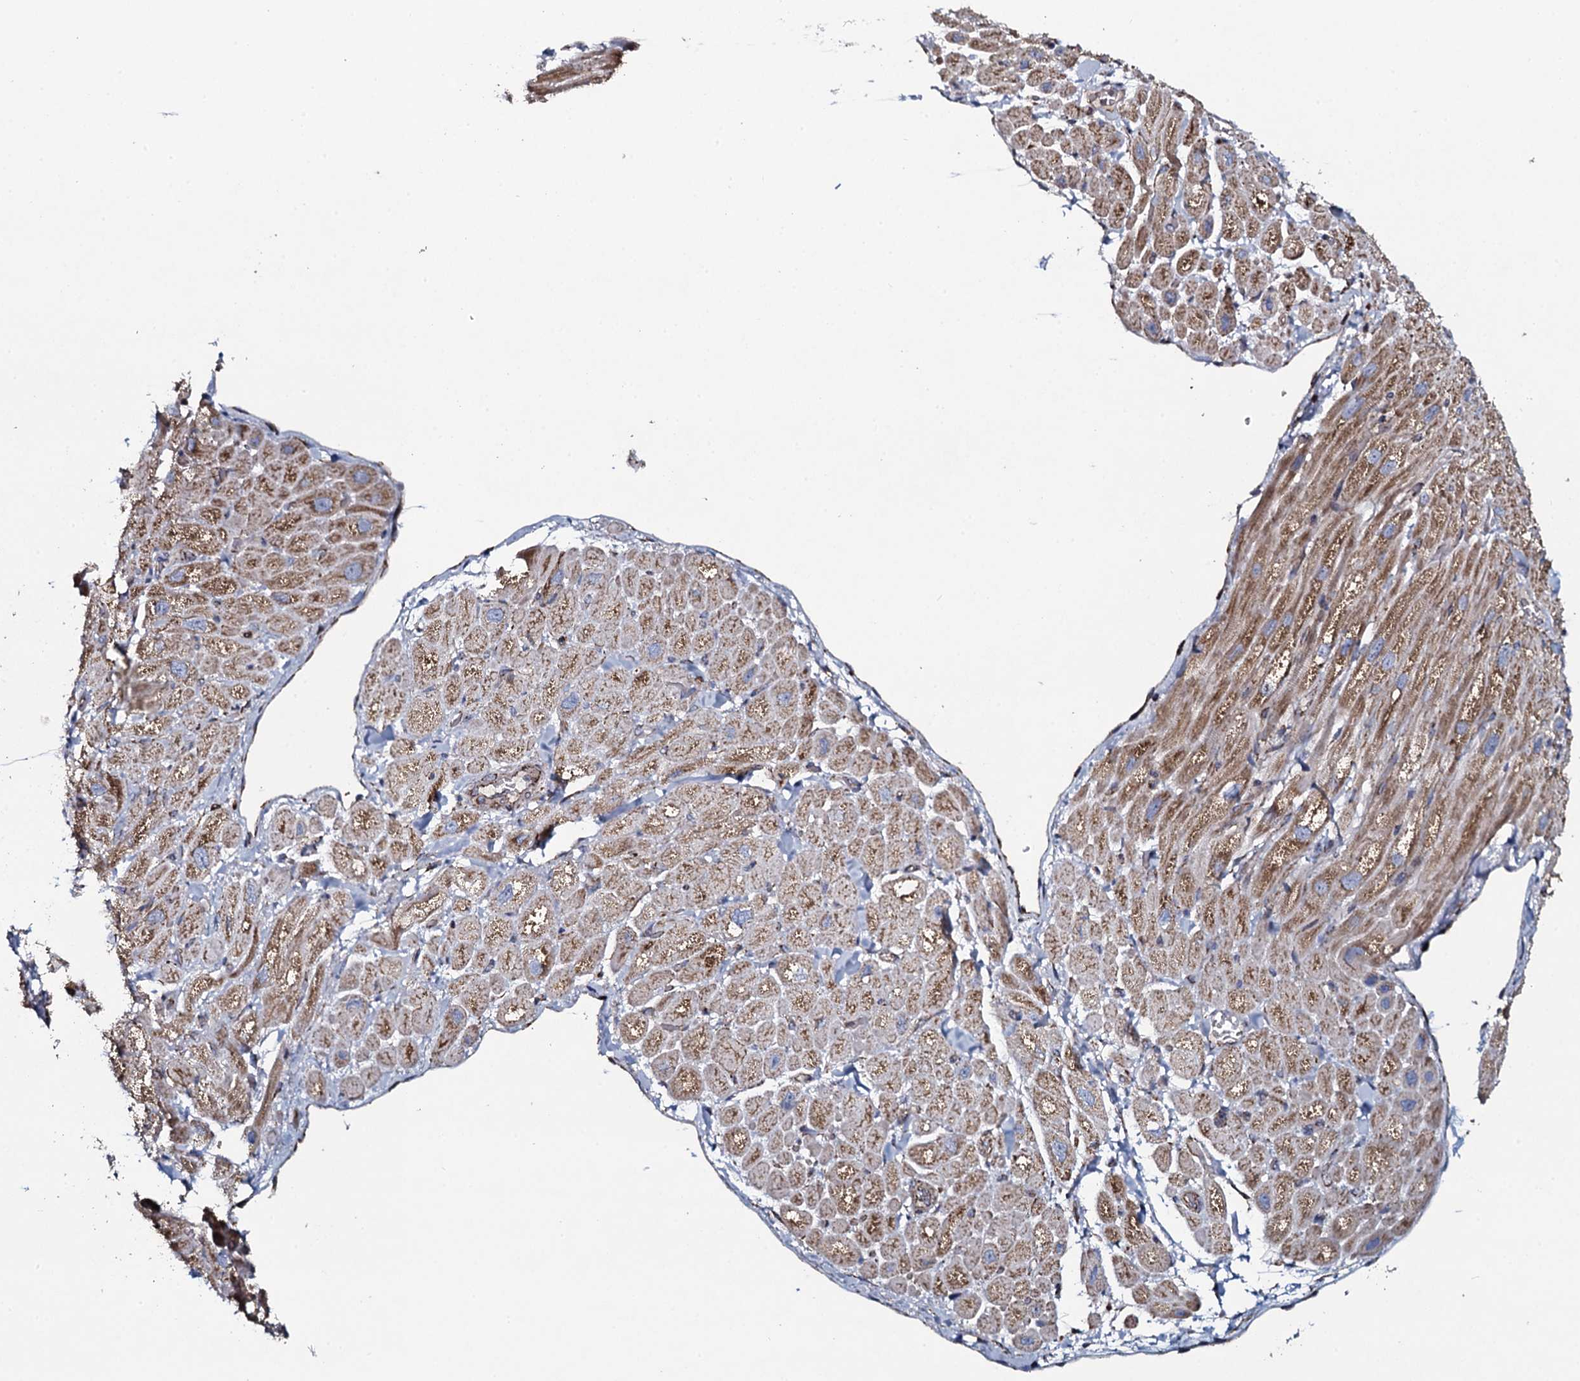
{"staining": {"intensity": "moderate", "quantity": ">75%", "location": "cytoplasmic/membranous"}, "tissue": "heart muscle", "cell_type": "Cardiomyocytes", "image_type": "normal", "snomed": [{"axis": "morphology", "description": "Normal tissue, NOS"}, {"axis": "topography", "description": "Heart"}], "caption": "Normal heart muscle was stained to show a protein in brown. There is medium levels of moderate cytoplasmic/membranous positivity in approximately >75% of cardiomyocytes.", "gene": "EVC2", "patient": {"sex": "male", "age": 65}}